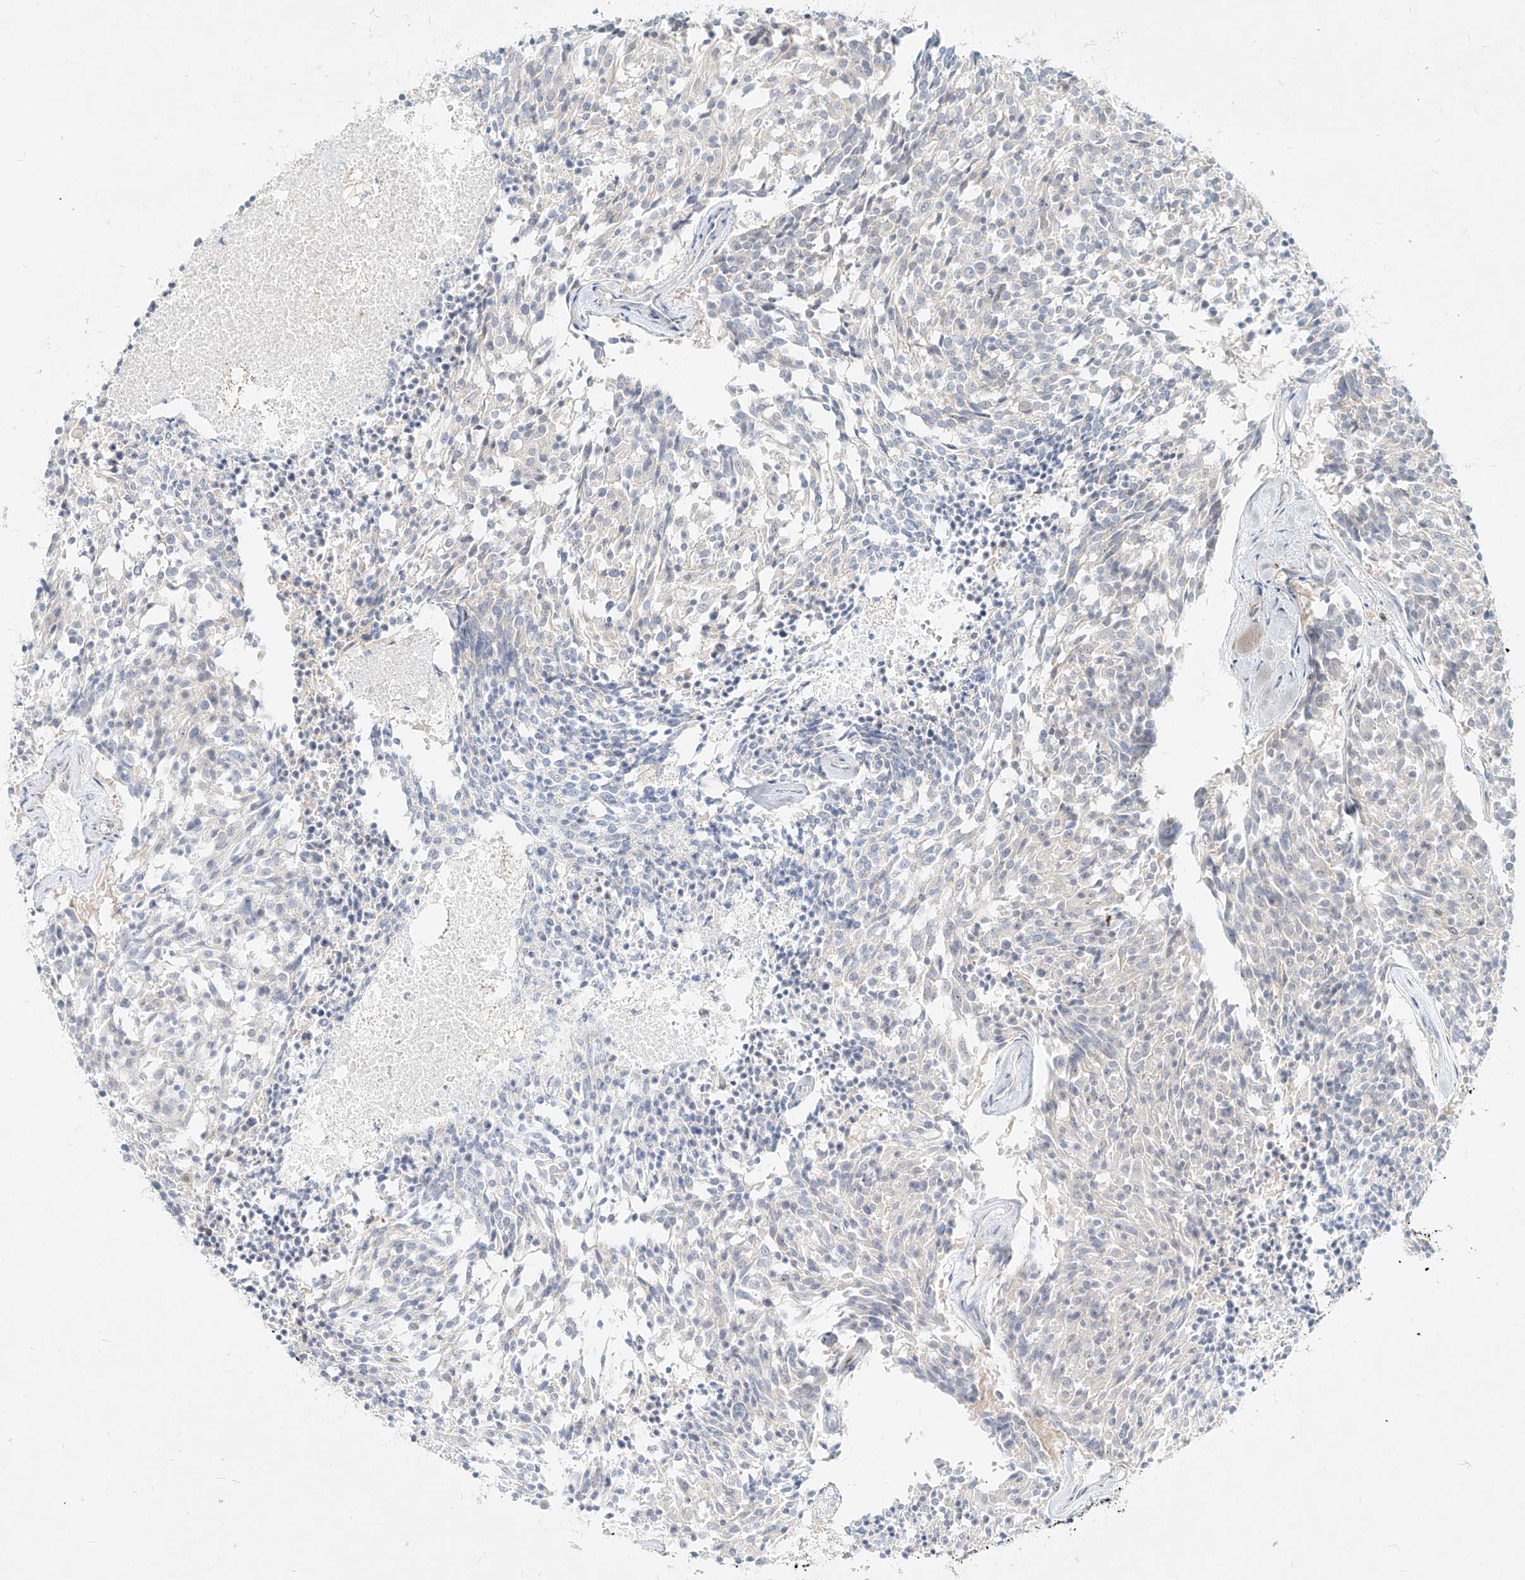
{"staining": {"intensity": "negative", "quantity": "none", "location": "none"}, "tissue": "carcinoid", "cell_type": "Tumor cells", "image_type": "cancer", "snomed": [{"axis": "morphology", "description": "Carcinoid, malignant, NOS"}, {"axis": "topography", "description": "Pancreas"}], "caption": "IHC photomicrograph of neoplastic tissue: carcinoid stained with DAB displays no significant protein staining in tumor cells.", "gene": "SLC2A12", "patient": {"sex": "female", "age": 54}}